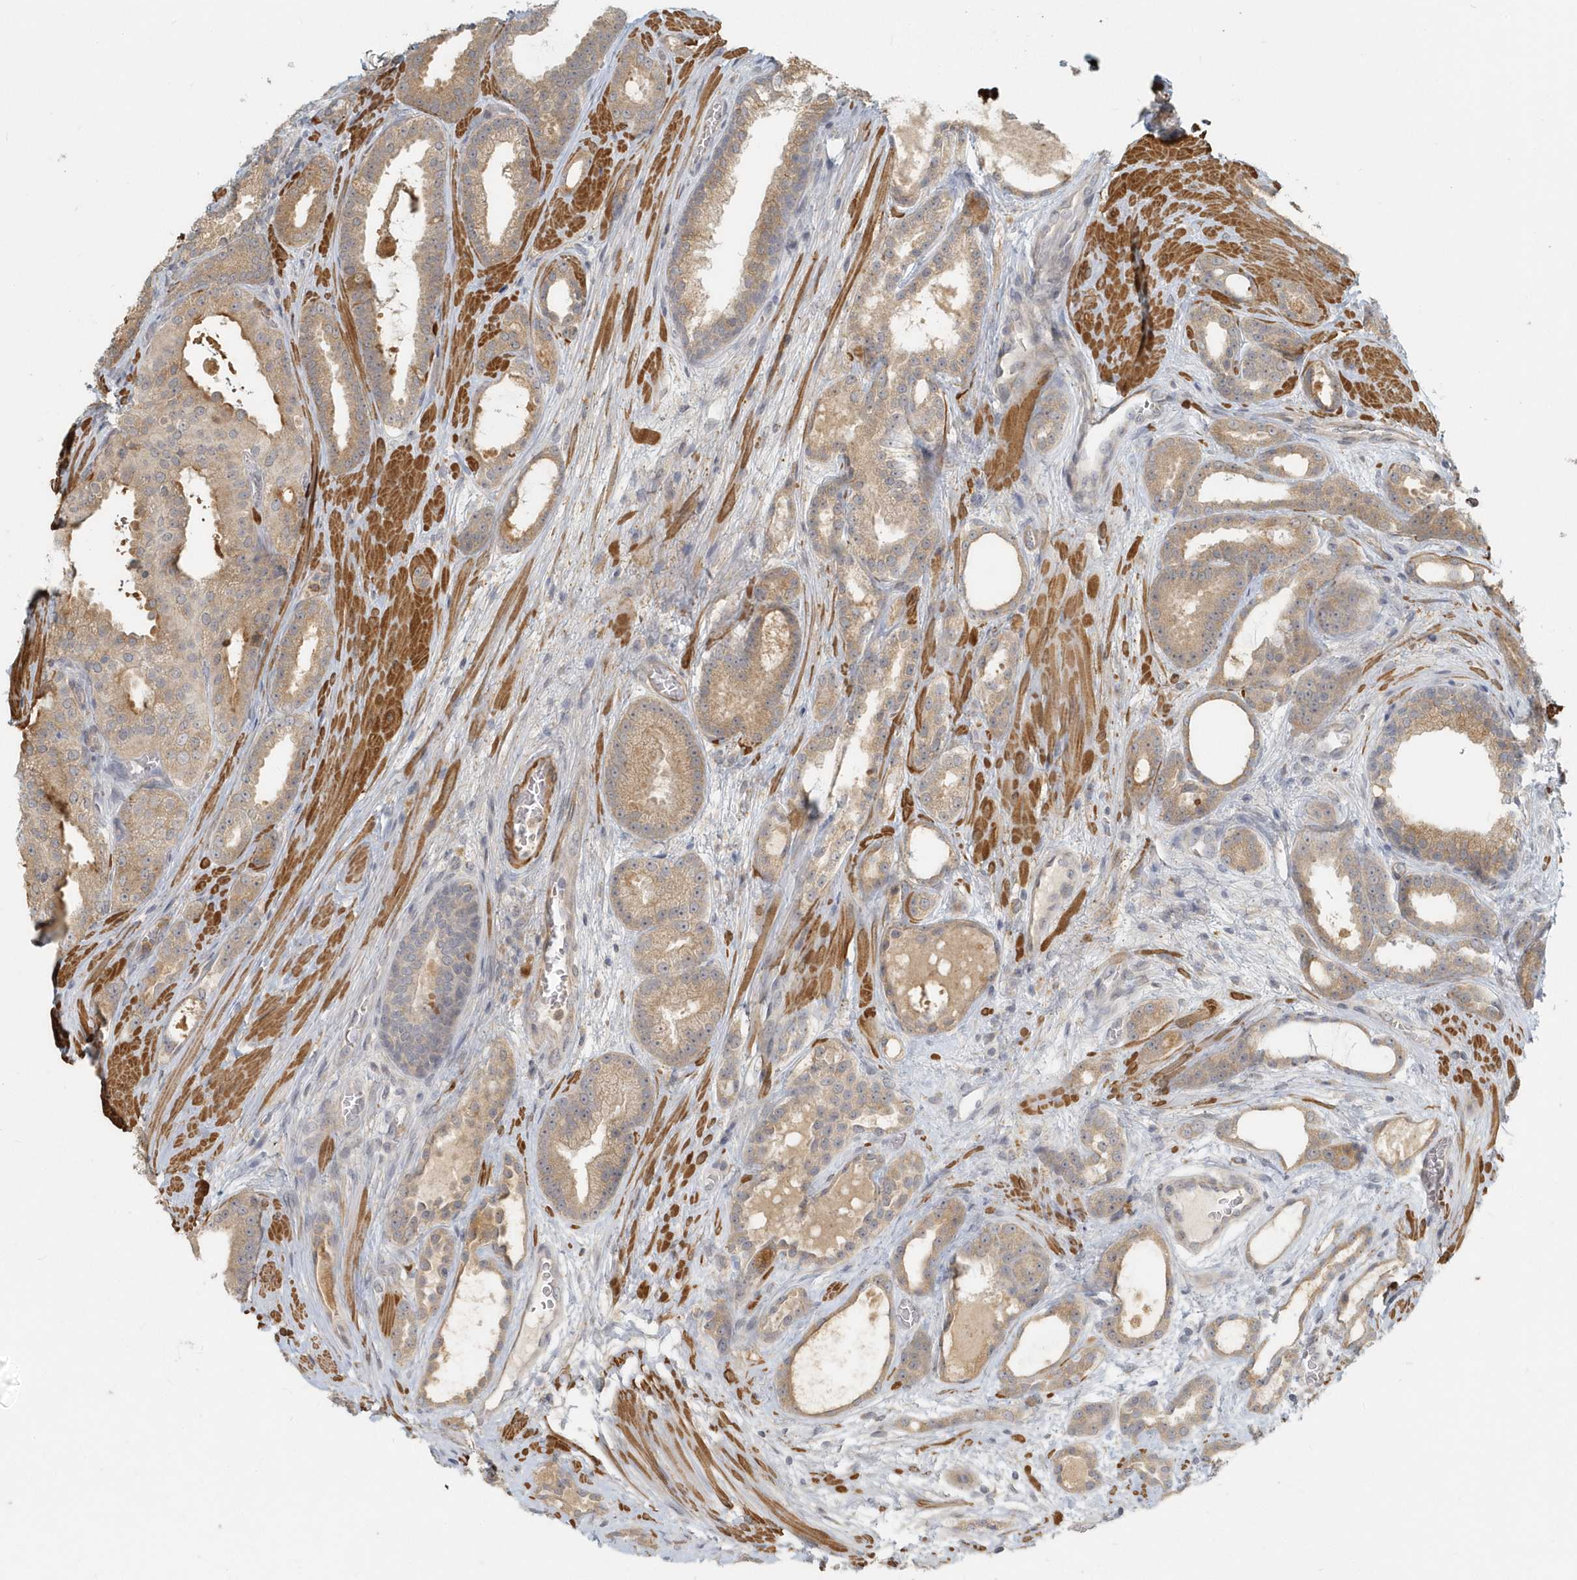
{"staining": {"intensity": "moderate", "quantity": ">75%", "location": "cytoplasmic/membranous"}, "tissue": "prostate cancer", "cell_type": "Tumor cells", "image_type": "cancer", "snomed": [{"axis": "morphology", "description": "Adenocarcinoma, High grade"}, {"axis": "topography", "description": "Prostate"}], "caption": "Protein staining by immunohistochemistry (IHC) demonstrates moderate cytoplasmic/membranous positivity in approximately >75% of tumor cells in prostate cancer (adenocarcinoma (high-grade)).", "gene": "NAPB", "patient": {"sex": "male", "age": 60}}